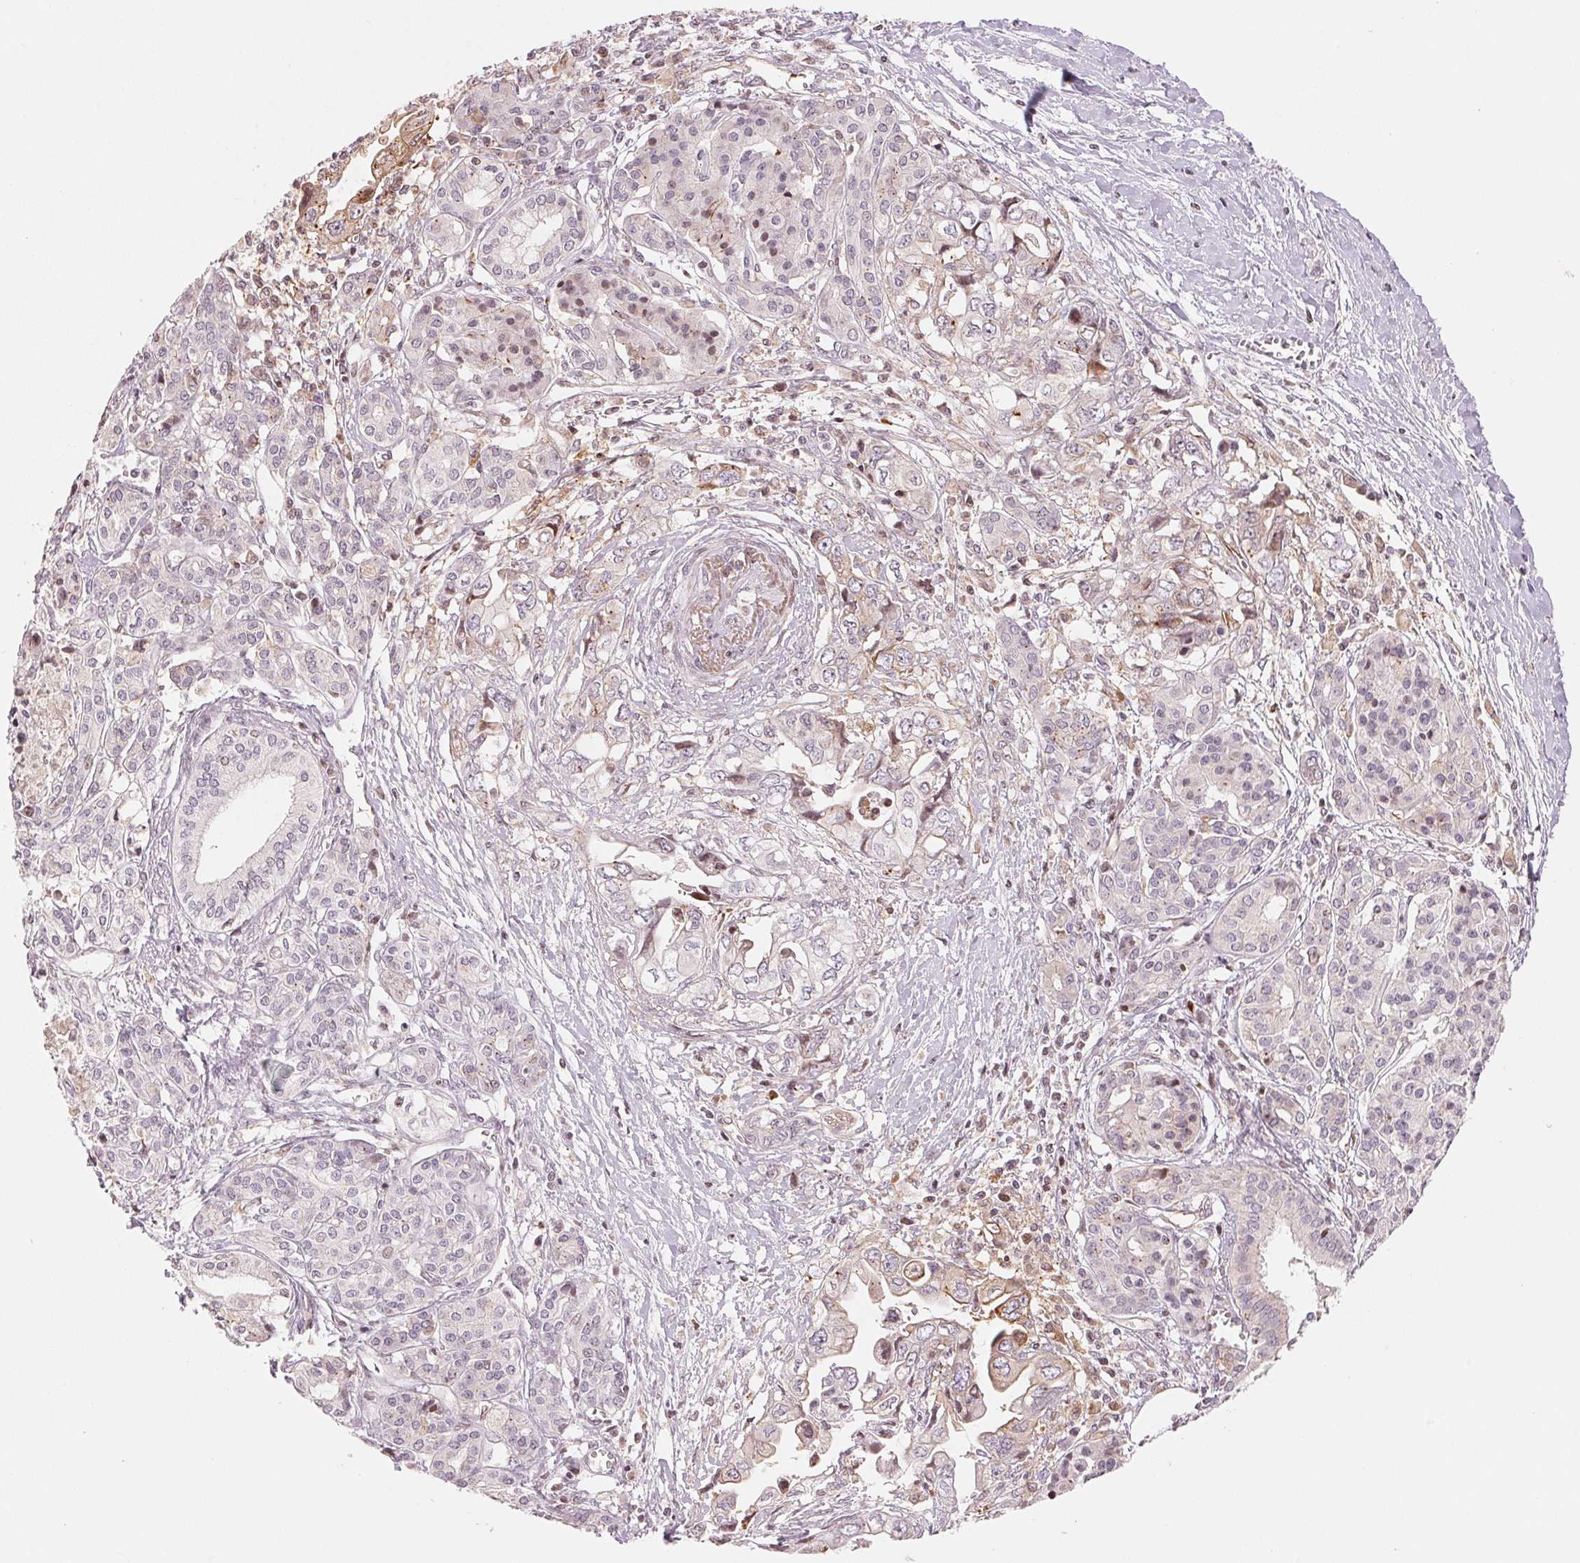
{"staining": {"intensity": "negative", "quantity": "none", "location": "none"}, "tissue": "pancreatic cancer", "cell_type": "Tumor cells", "image_type": "cancer", "snomed": [{"axis": "morphology", "description": "Adenocarcinoma, NOS"}, {"axis": "topography", "description": "Pancreas"}], "caption": "Human pancreatic cancer (adenocarcinoma) stained for a protein using immunohistochemistry reveals no staining in tumor cells.", "gene": "SLC17A4", "patient": {"sex": "male", "age": 68}}